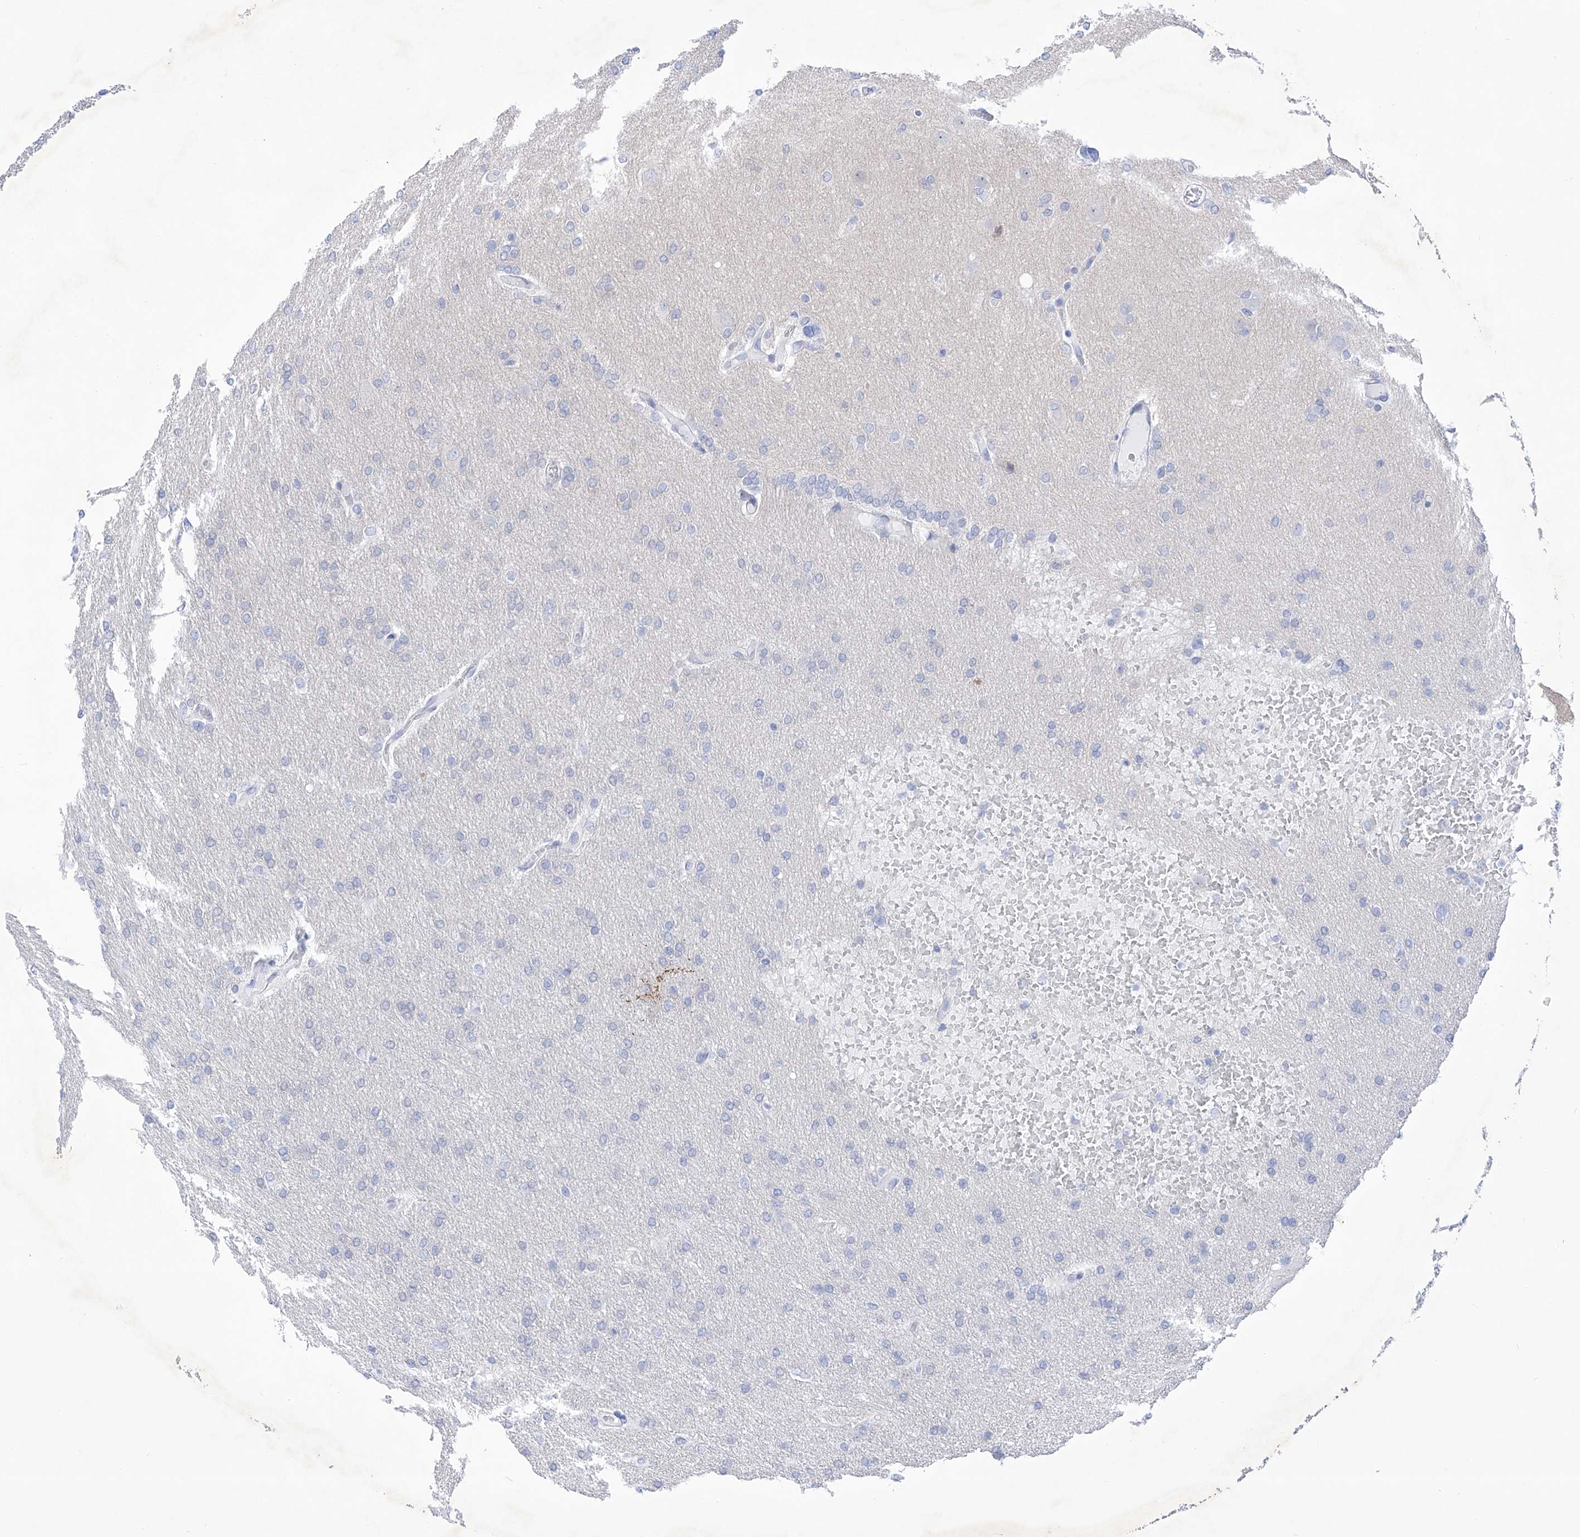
{"staining": {"intensity": "negative", "quantity": "none", "location": "none"}, "tissue": "glioma", "cell_type": "Tumor cells", "image_type": "cancer", "snomed": [{"axis": "morphology", "description": "Glioma, malignant, High grade"}, {"axis": "topography", "description": "Cerebral cortex"}], "caption": "Human glioma stained for a protein using immunohistochemistry reveals no staining in tumor cells.", "gene": "C1orf87", "patient": {"sex": "female", "age": 36}}